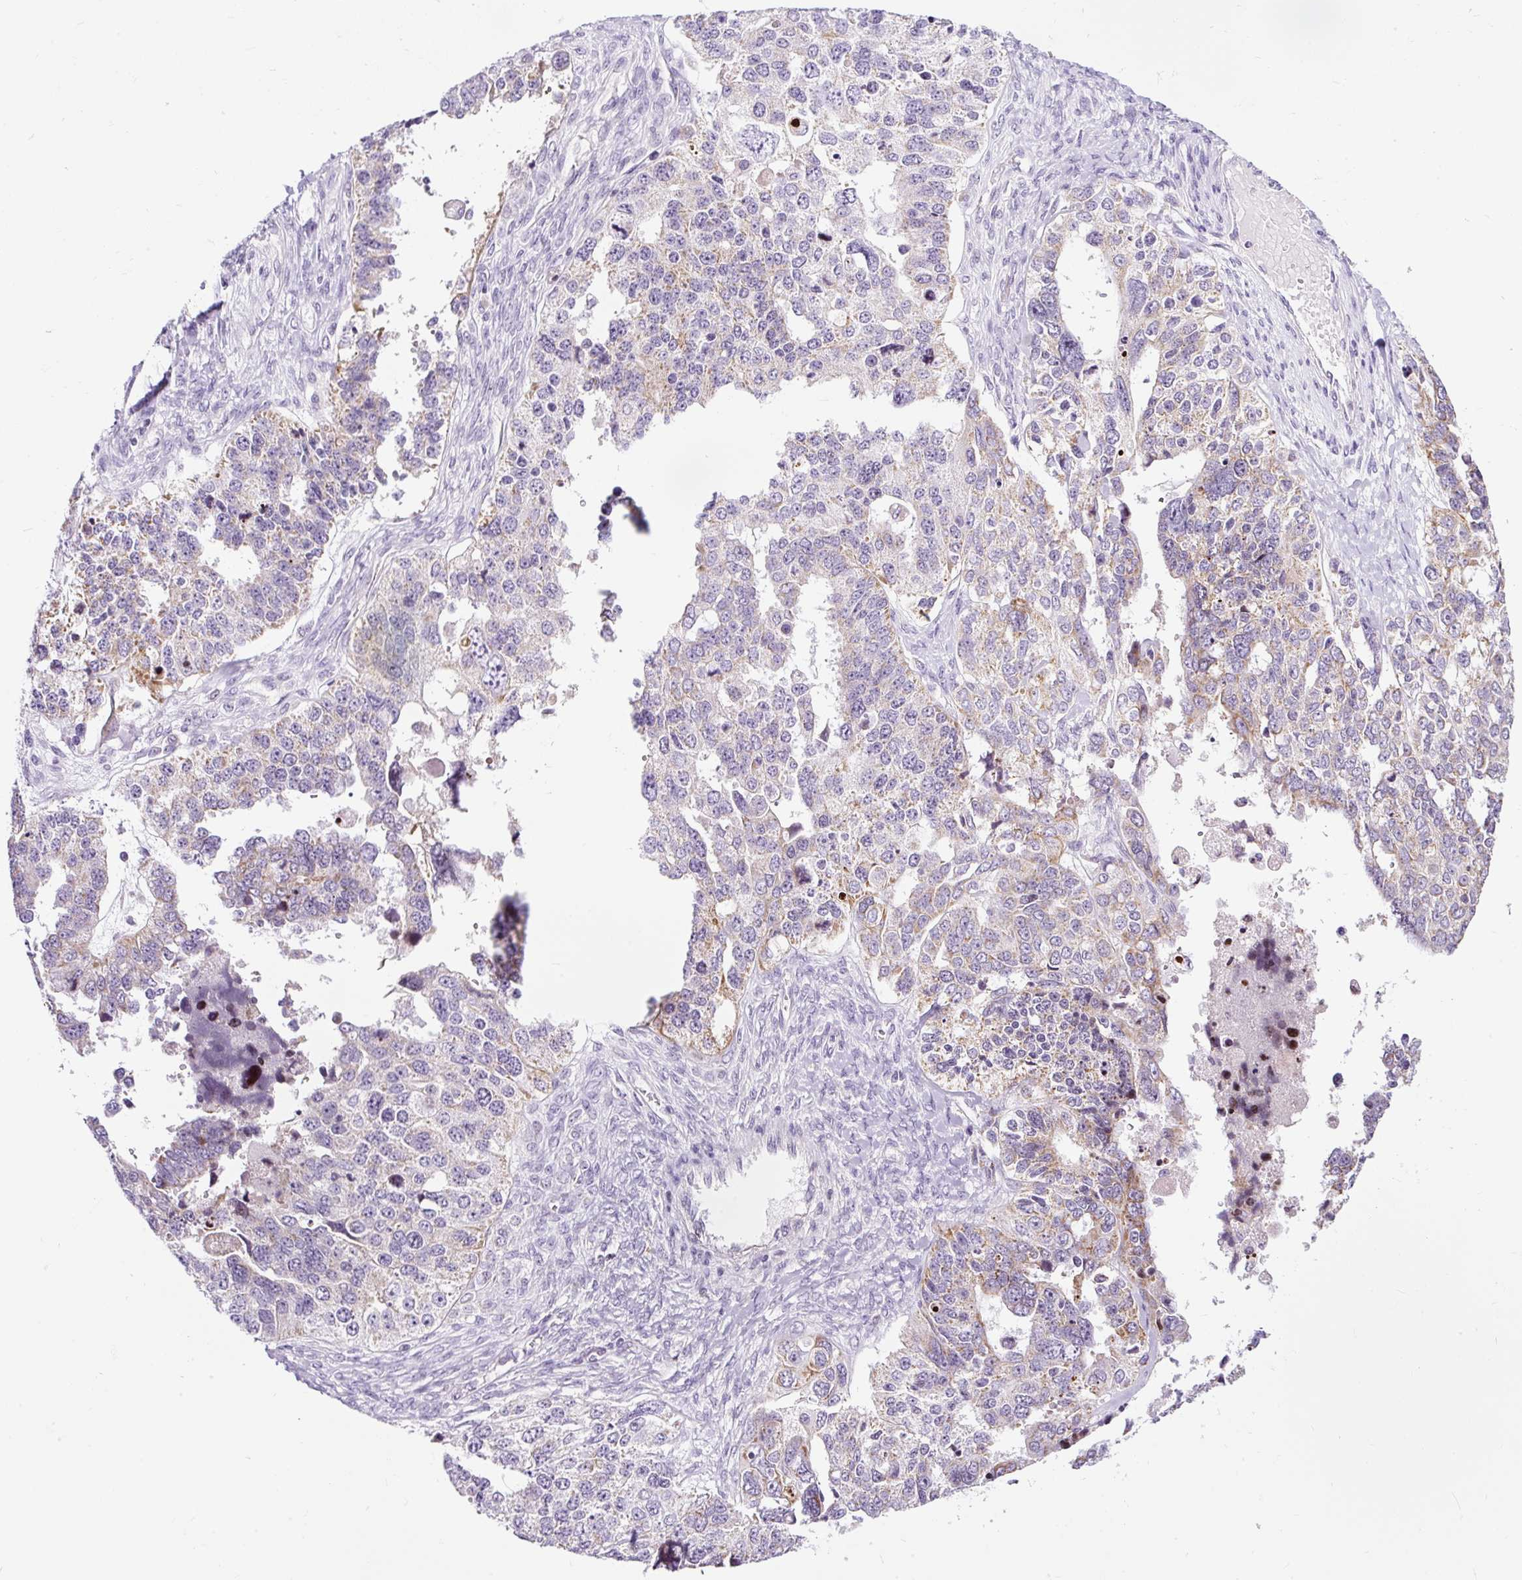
{"staining": {"intensity": "moderate", "quantity": "<25%", "location": "cytoplasmic/membranous"}, "tissue": "ovarian cancer", "cell_type": "Tumor cells", "image_type": "cancer", "snomed": [{"axis": "morphology", "description": "Cystadenocarcinoma, serous, NOS"}, {"axis": "topography", "description": "Ovary"}], "caption": "Serous cystadenocarcinoma (ovarian) stained with DAB (3,3'-diaminobenzidine) immunohistochemistry reveals low levels of moderate cytoplasmic/membranous expression in approximately <25% of tumor cells. (Stains: DAB in brown, nuclei in blue, Microscopy: brightfield microscopy at high magnification).", "gene": "FMC1", "patient": {"sex": "female", "age": 76}}